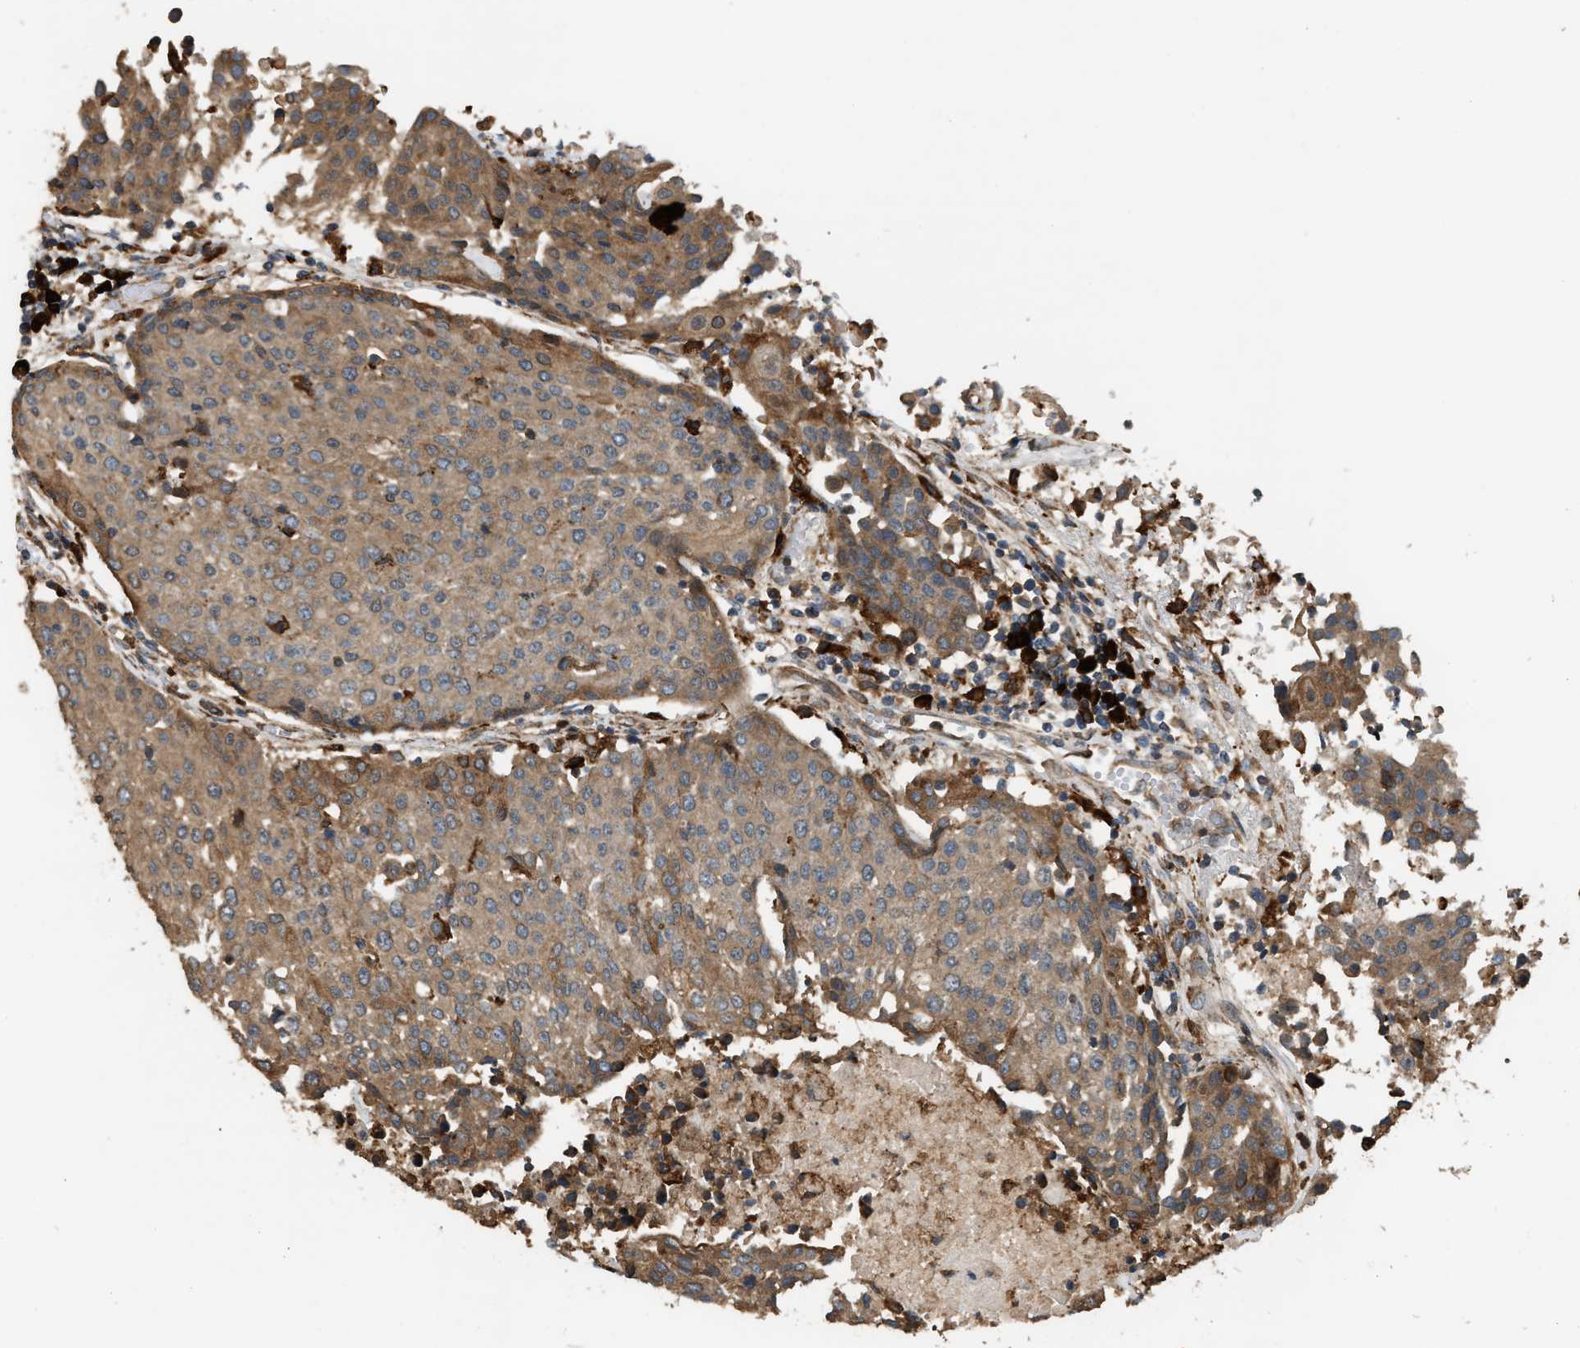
{"staining": {"intensity": "moderate", "quantity": ">75%", "location": "cytoplasmic/membranous"}, "tissue": "urothelial cancer", "cell_type": "Tumor cells", "image_type": "cancer", "snomed": [{"axis": "morphology", "description": "Urothelial carcinoma, High grade"}, {"axis": "topography", "description": "Urinary bladder"}], "caption": "DAB (3,3'-diaminobenzidine) immunohistochemical staining of human urothelial carcinoma (high-grade) demonstrates moderate cytoplasmic/membranous protein positivity in approximately >75% of tumor cells. (brown staining indicates protein expression, while blue staining denotes nuclei).", "gene": "BAIAP2L1", "patient": {"sex": "female", "age": 85}}